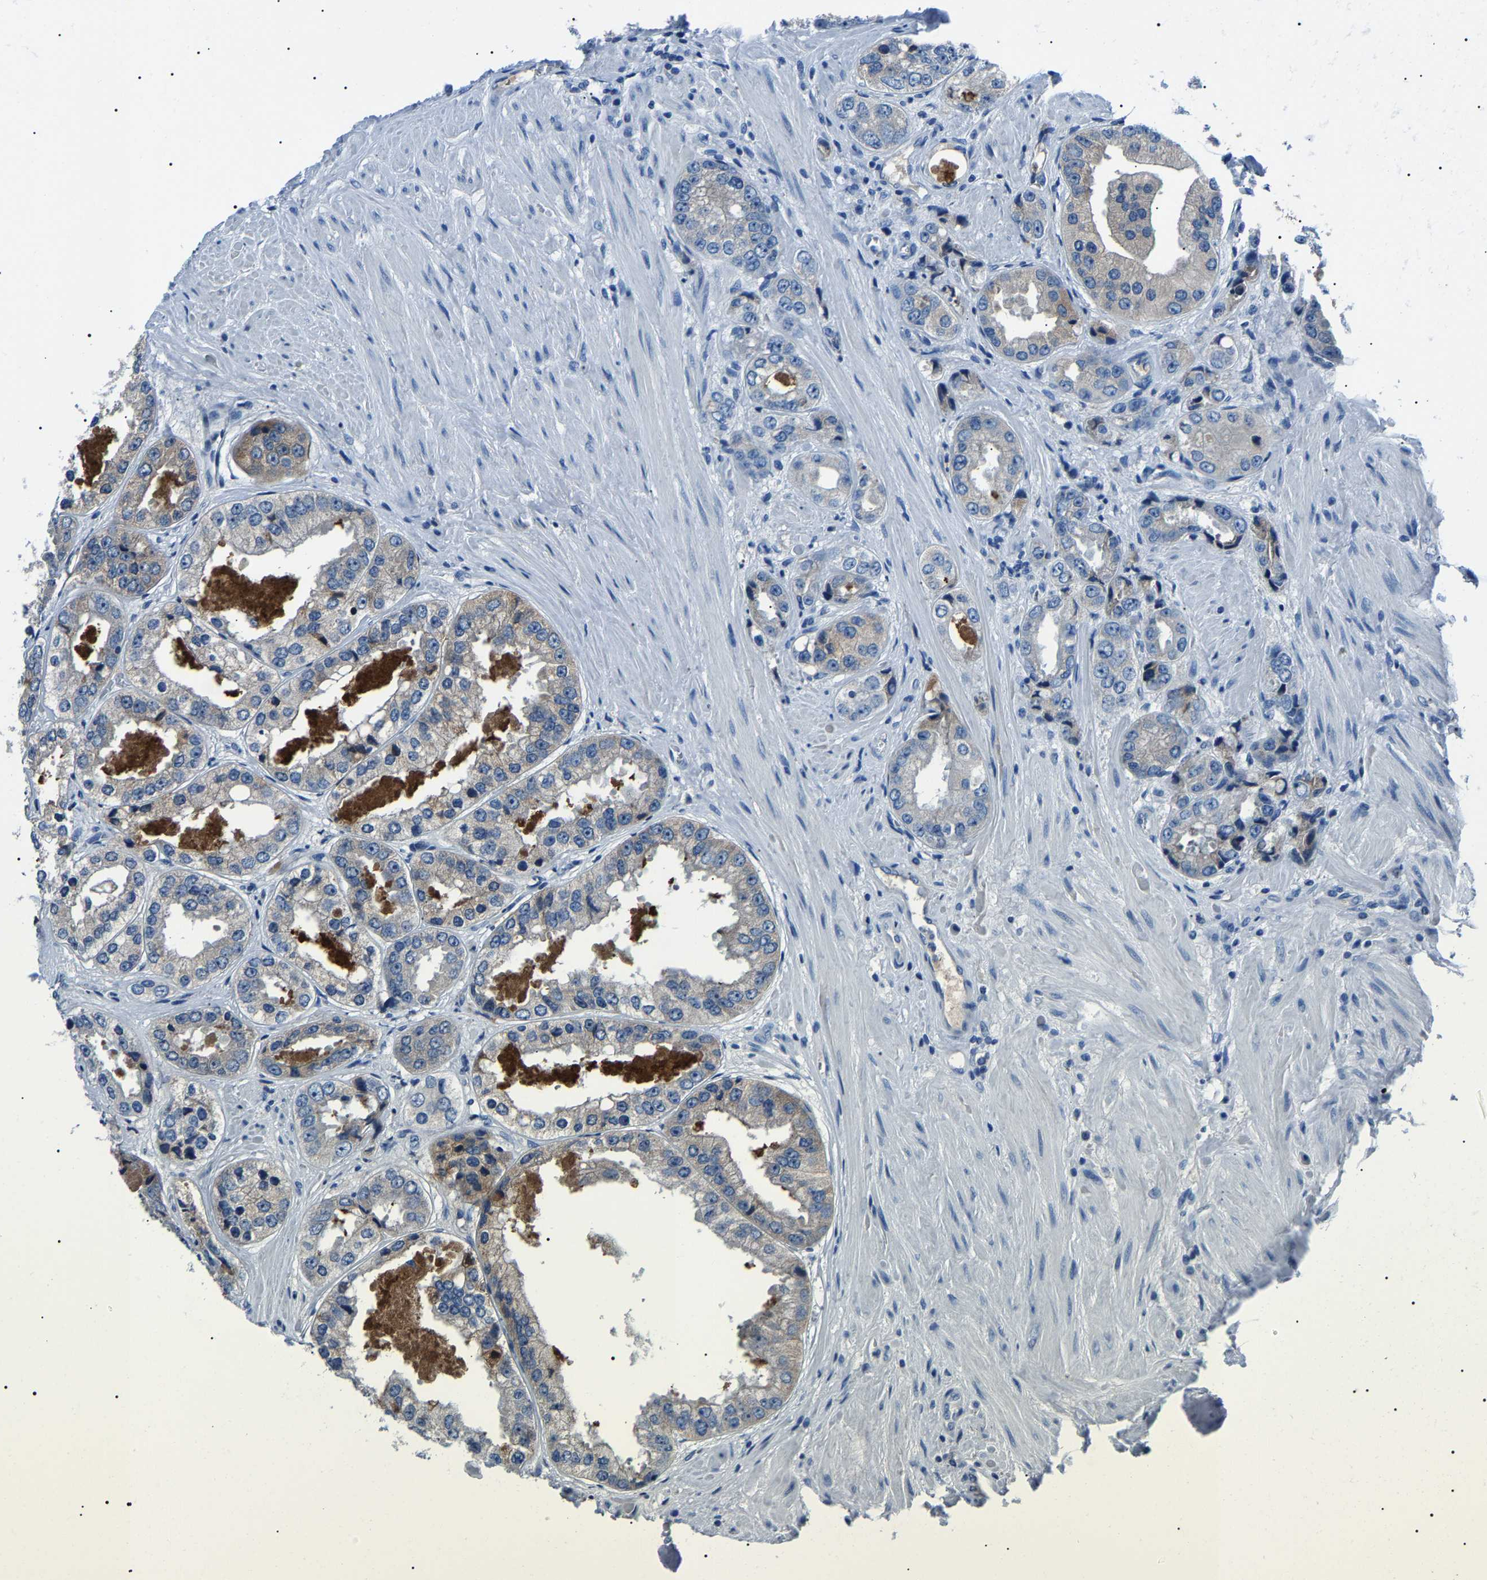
{"staining": {"intensity": "weak", "quantity": "<25%", "location": "cytoplasmic/membranous"}, "tissue": "prostate cancer", "cell_type": "Tumor cells", "image_type": "cancer", "snomed": [{"axis": "morphology", "description": "Adenocarcinoma, High grade"}, {"axis": "topography", "description": "Prostate"}], "caption": "This is an immunohistochemistry photomicrograph of adenocarcinoma (high-grade) (prostate). There is no staining in tumor cells.", "gene": "KLK15", "patient": {"sex": "male", "age": 61}}